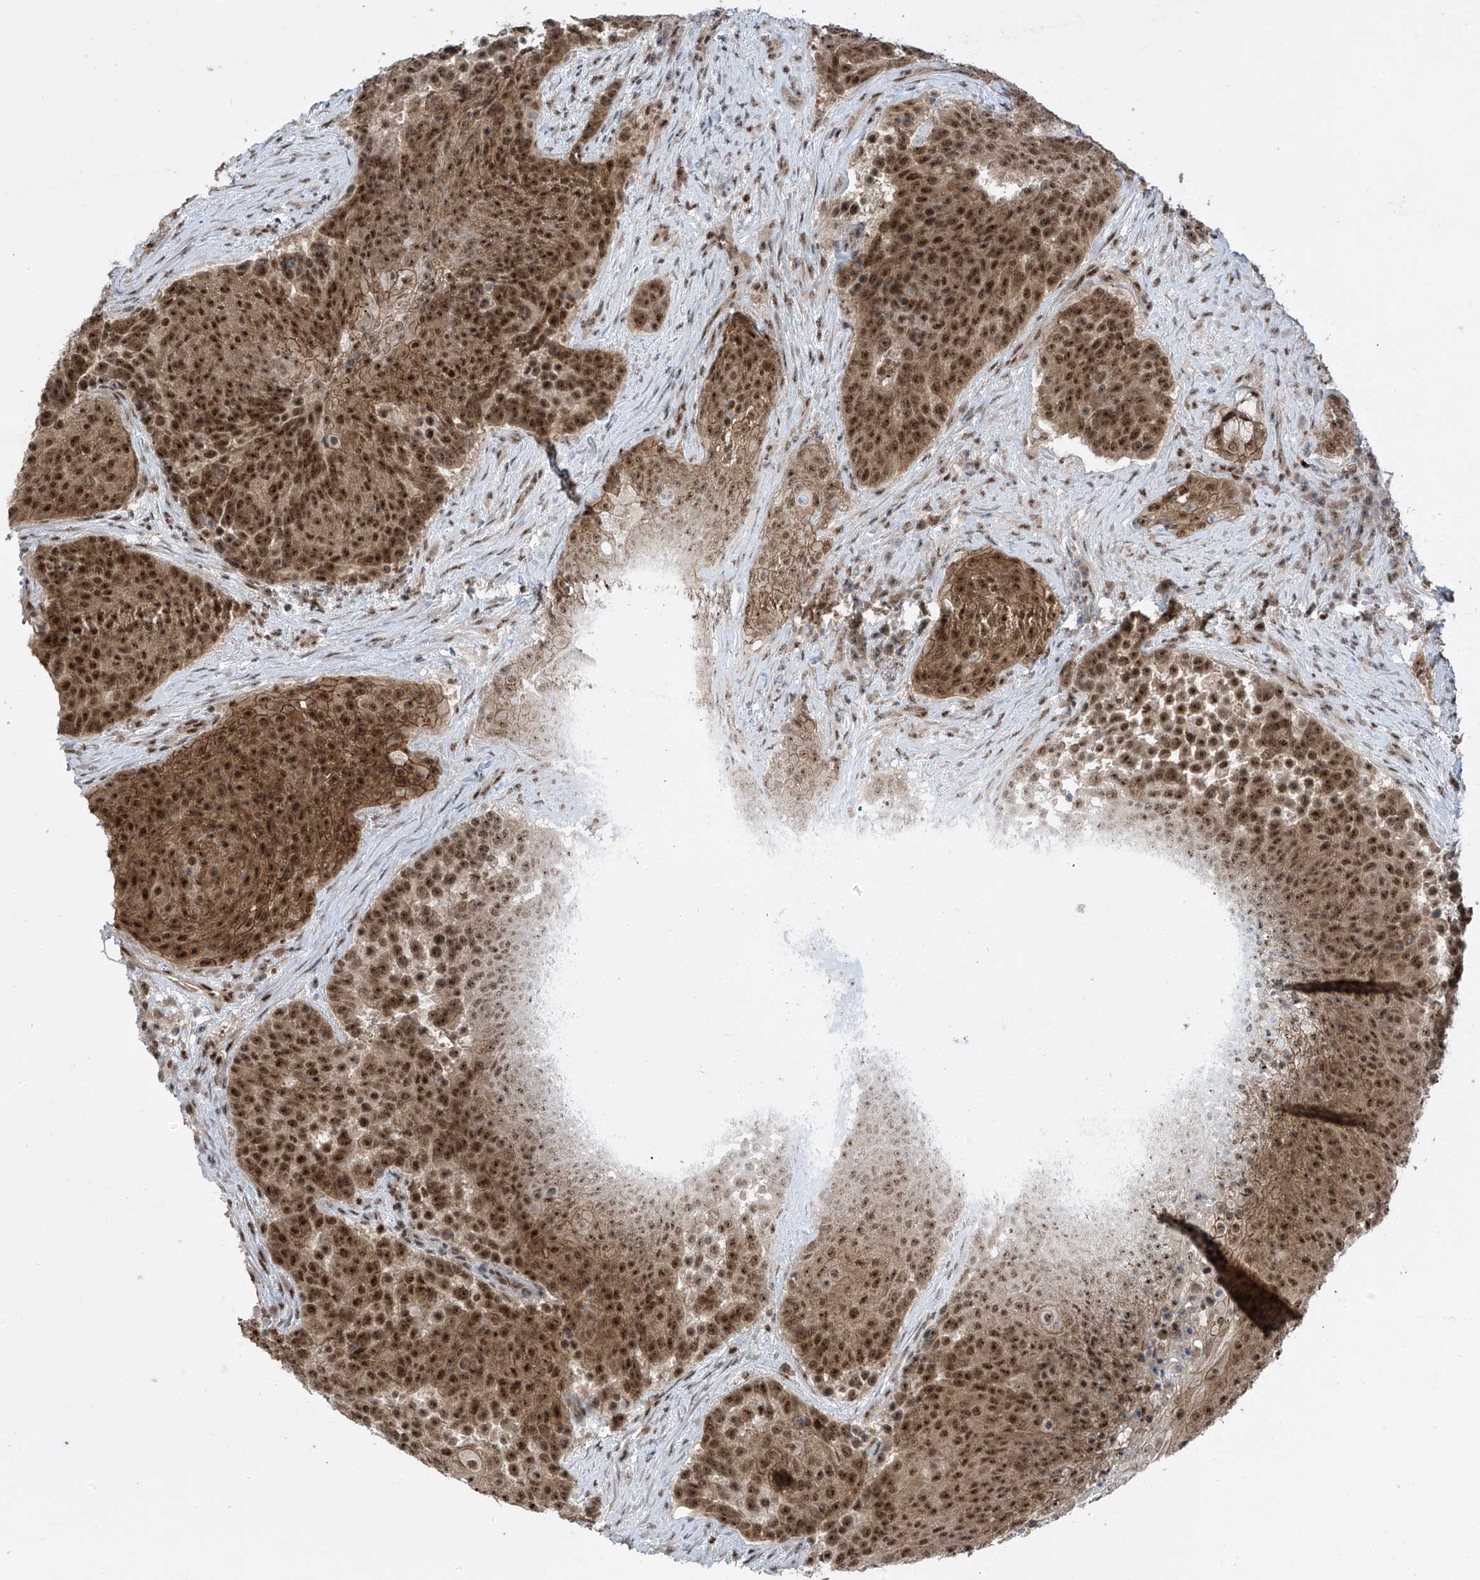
{"staining": {"intensity": "strong", "quantity": ">75%", "location": "cytoplasmic/membranous,nuclear"}, "tissue": "urothelial cancer", "cell_type": "Tumor cells", "image_type": "cancer", "snomed": [{"axis": "morphology", "description": "Urothelial carcinoma, High grade"}, {"axis": "topography", "description": "Urinary bladder"}], "caption": "A high amount of strong cytoplasmic/membranous and nuclear staining is seen in approximately >75% of tumor cells in urothelial carcinoma (high-grade) tissue. (DAB IHC with brightfield microscopy, high magnification).", "gene": "RPAIN", "patient": {"sex": "female", "age": 63}}